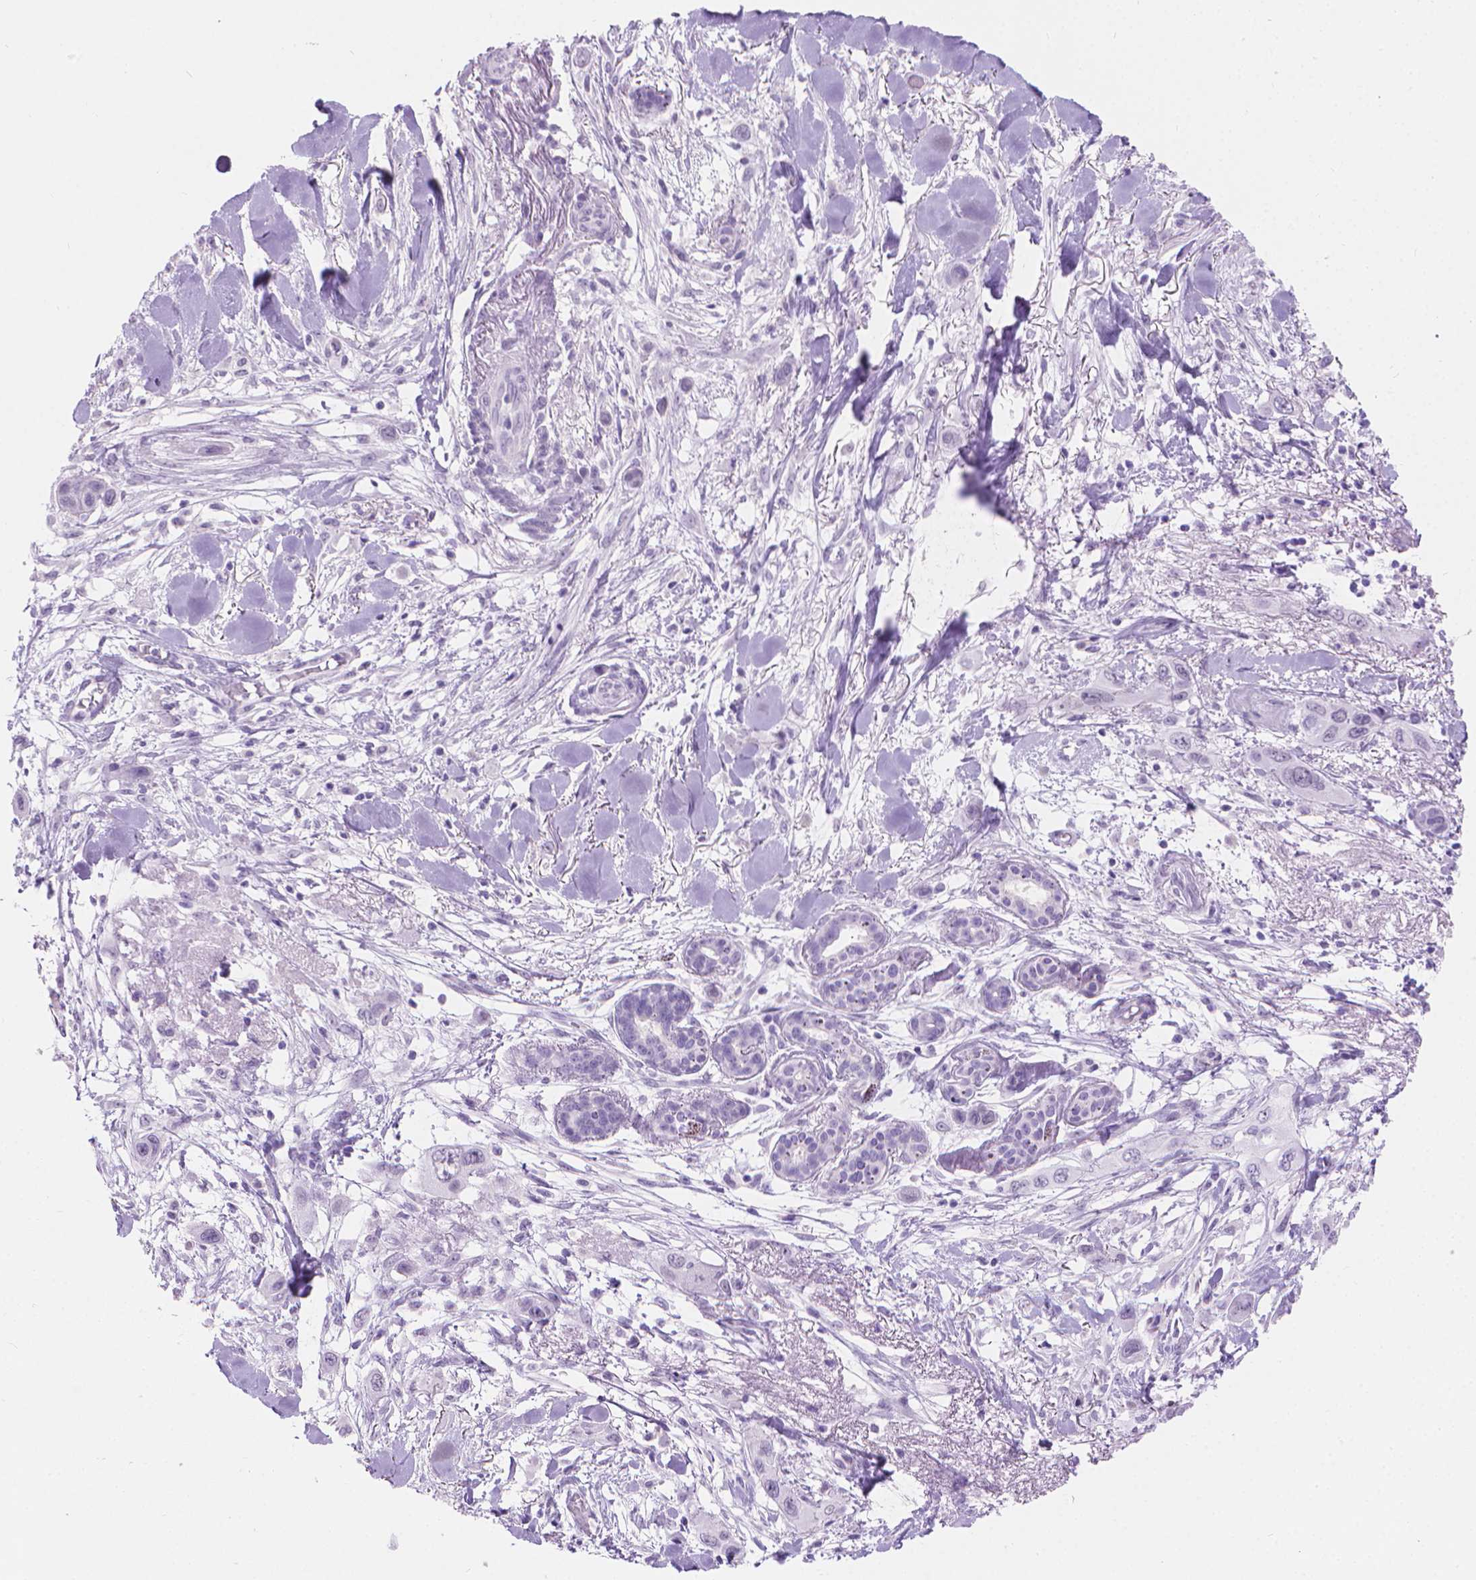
{"staining": {"intensity": "negative", "quantity": "none", "location": "none"}, "tissue": "skin cancer", "cell_type": "Tumor cells", "image_type": "cancer", "snomed": [{"axis": "morphology", "description": "Squamous cell carcinoma, NOS"}, {"axis": "topography", "description": "Skin"}], "caption": "Immunohistochemistry (IHC) image of skin cancer (squamous cell carcinoma) stained for a protein (brown), which demonstrates no positivity in tumor cells.", "gene": "CFAP52", "patient": {"sex": "male", "age": 79}}